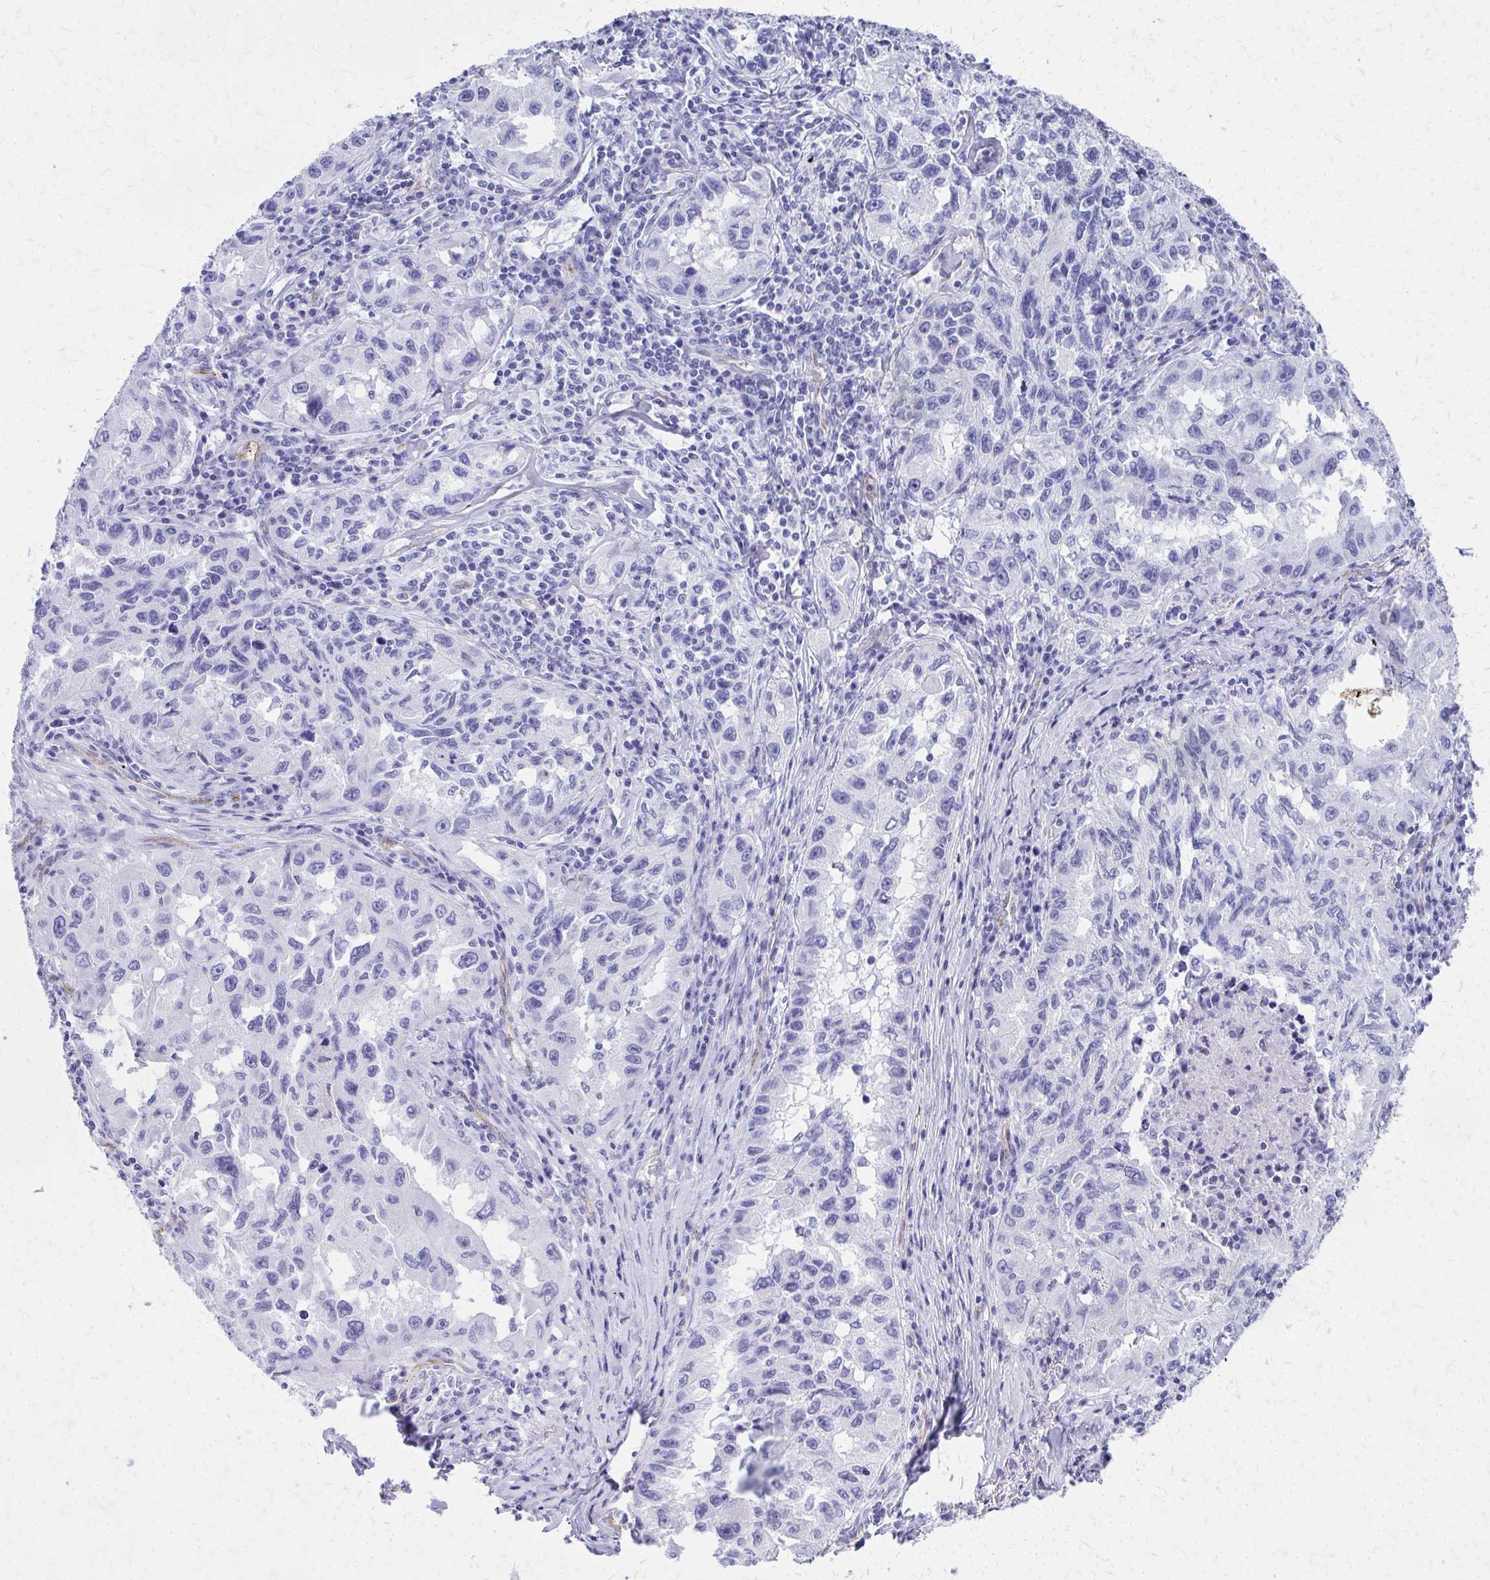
{"staining": {"intensity": "negative", "quantity": "none", "location": "none"}, "tissue": "lung cancer", "cell_type": "Tumor cells", "image_type": "cancer", "snomed": [{"axis": "morphology", "description": "Adenocarcinoma, NOS"}, {"axis": "topography", "description": "Lung"}], "caption": "An IHC histopathology image of lung adenocarcinoma is shown. There is no staining in tumor cells of lung adenocarcinoma.", "gene": "TPSG1", "patient": {"sex": "female", "age": 73}}